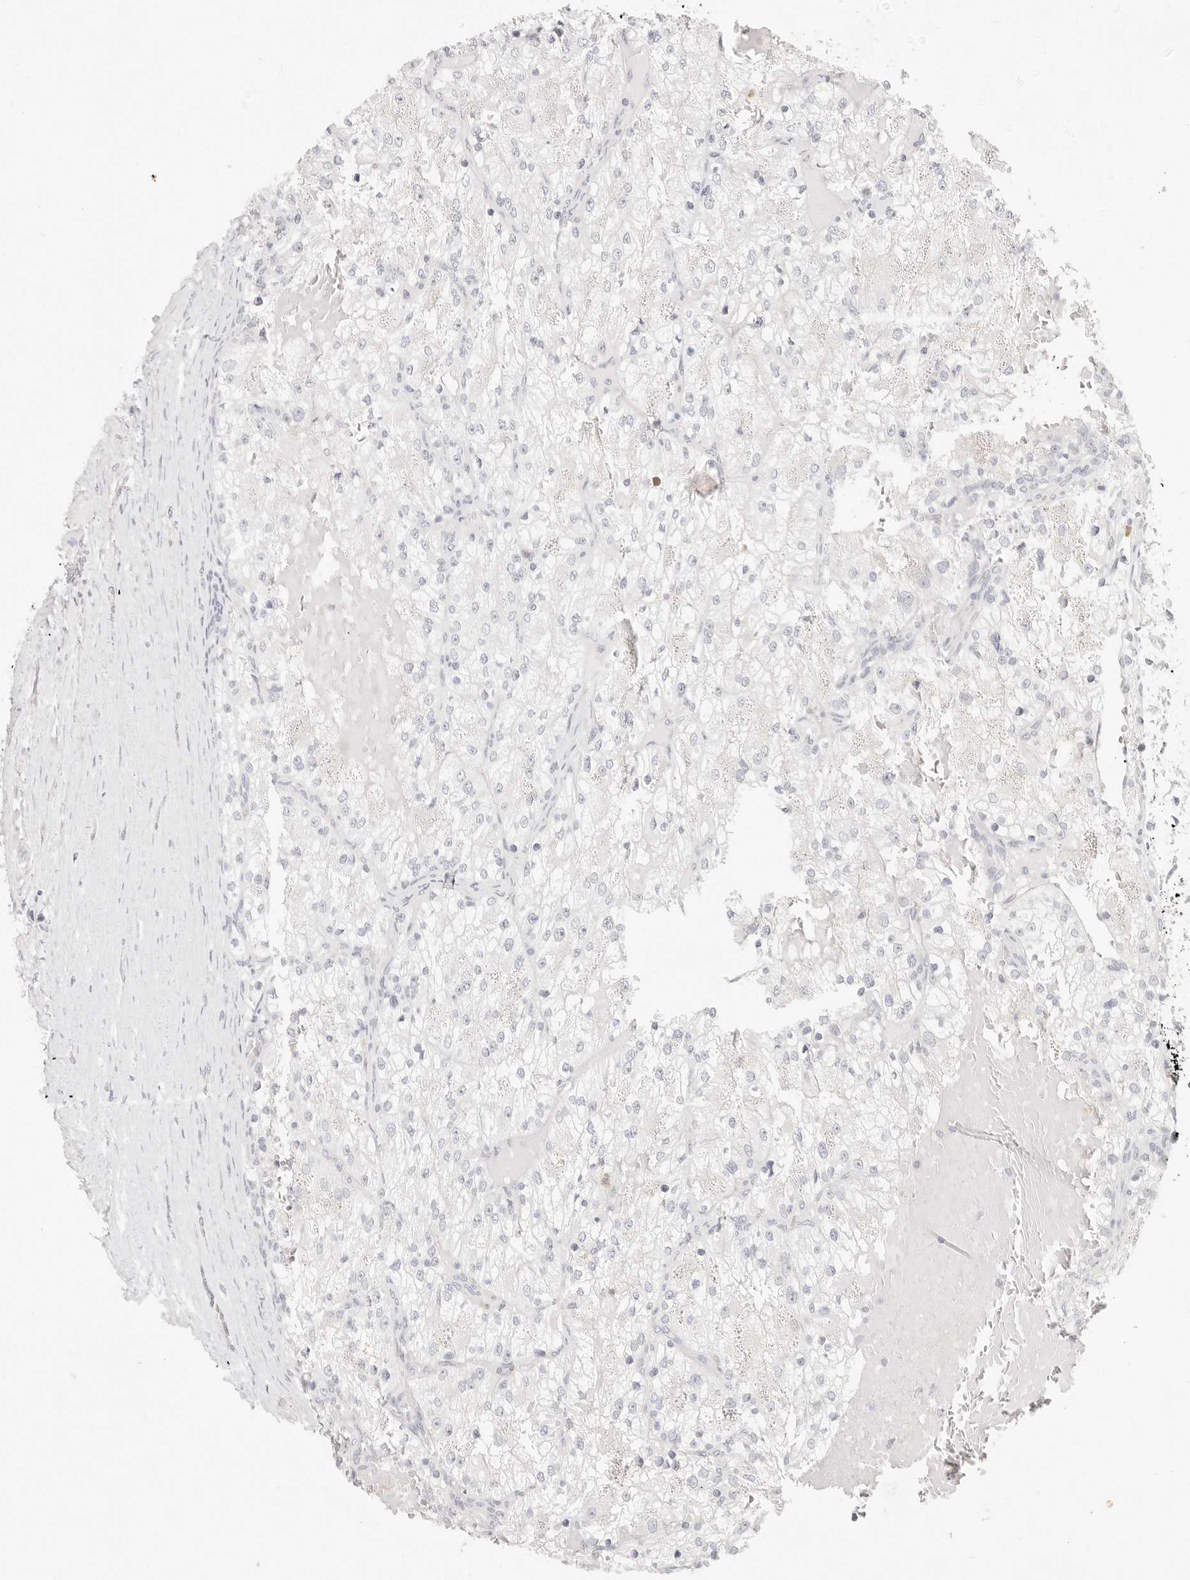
{"staining": {"intensity": "negative", "quantity": "none", "location": "none"}, "tissue": "renal cancer", "cell_type": "Tumor cells", "image_type": "cancer", "snomed": [{"axis": "morphology", "description": "Normal tissue, NOS"}, {"axis": "morphology", "description": "Adenocarcinoma, NOS"}, {"axis": "topography", "description": "Kidney"}], "caption": "A photomicrograph of renal cancer stained for a protein shows no brown staining in tumor cells.", "gene": "ASCL1", "patient": {"sex": "male", "age": 68}}